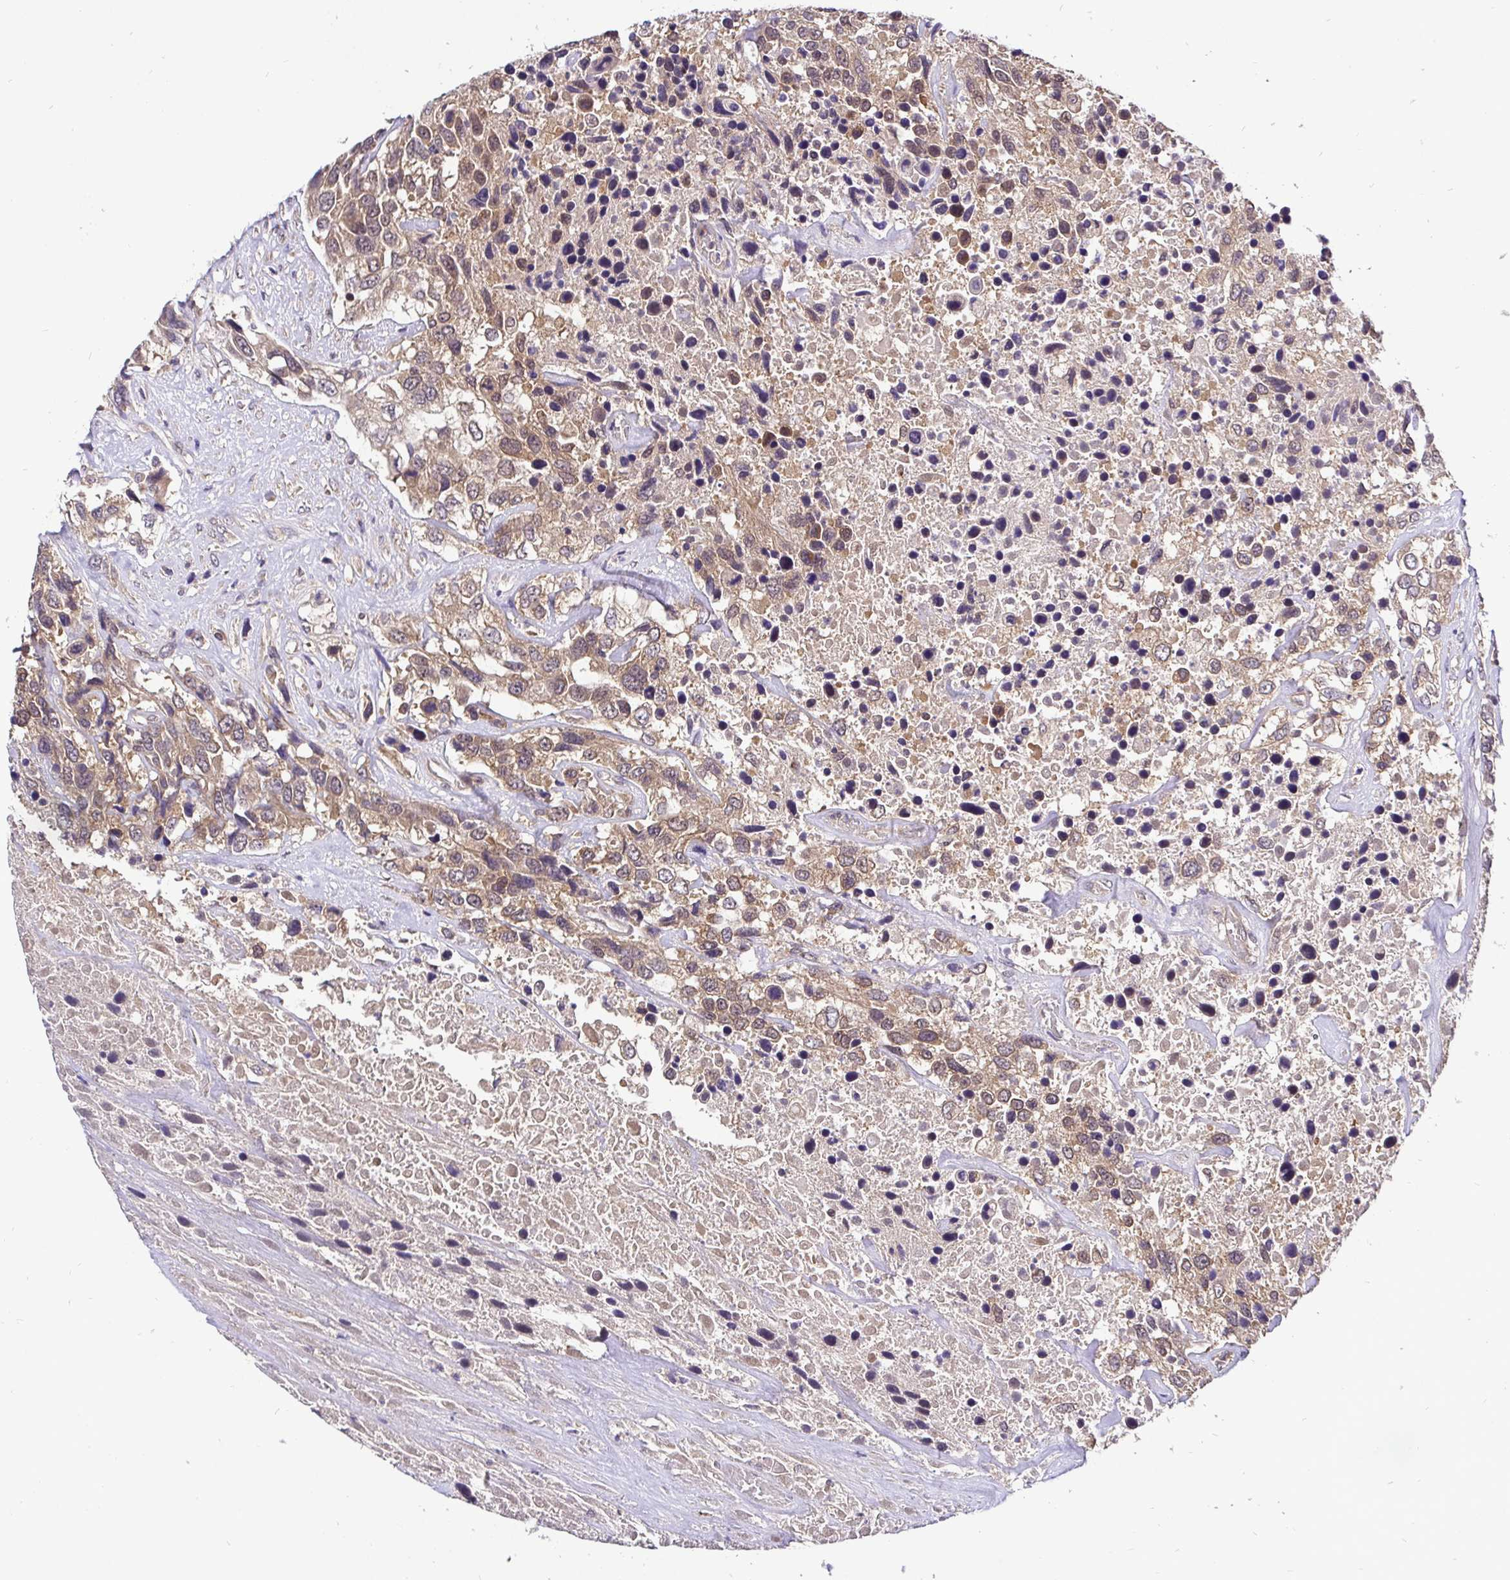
{"staining": {"intensity": "moderate", "quantity": ">75%", "location": "cytoplasmic/membranous,nuclear"}, "tissue": "urothelial cancer", "cell_type": "Tumor cells", "image_type": "cancer", "snomed": [{"axis": "morphology", "description": "Urothelial carcinoma, High grade"}, {"axis": "topography", "description": "Urinary bladder"}], "caption": "Immunohistochemistry (IHC) staining of urothelial carcinoma (high-grade), which shows medium levels of moderate cytoplasmic/membranous and nuclear positivity in about >75% of tumor cells indicating moderate cytoplasmic/membranous and nuclear protein positivity. The staining was performed using DAB (brown) for protein detection and nuclei were counterstained in hematoxylin (blue).", "gene": "UBE2M", "patient": {"sex": "female", "age": 70}}